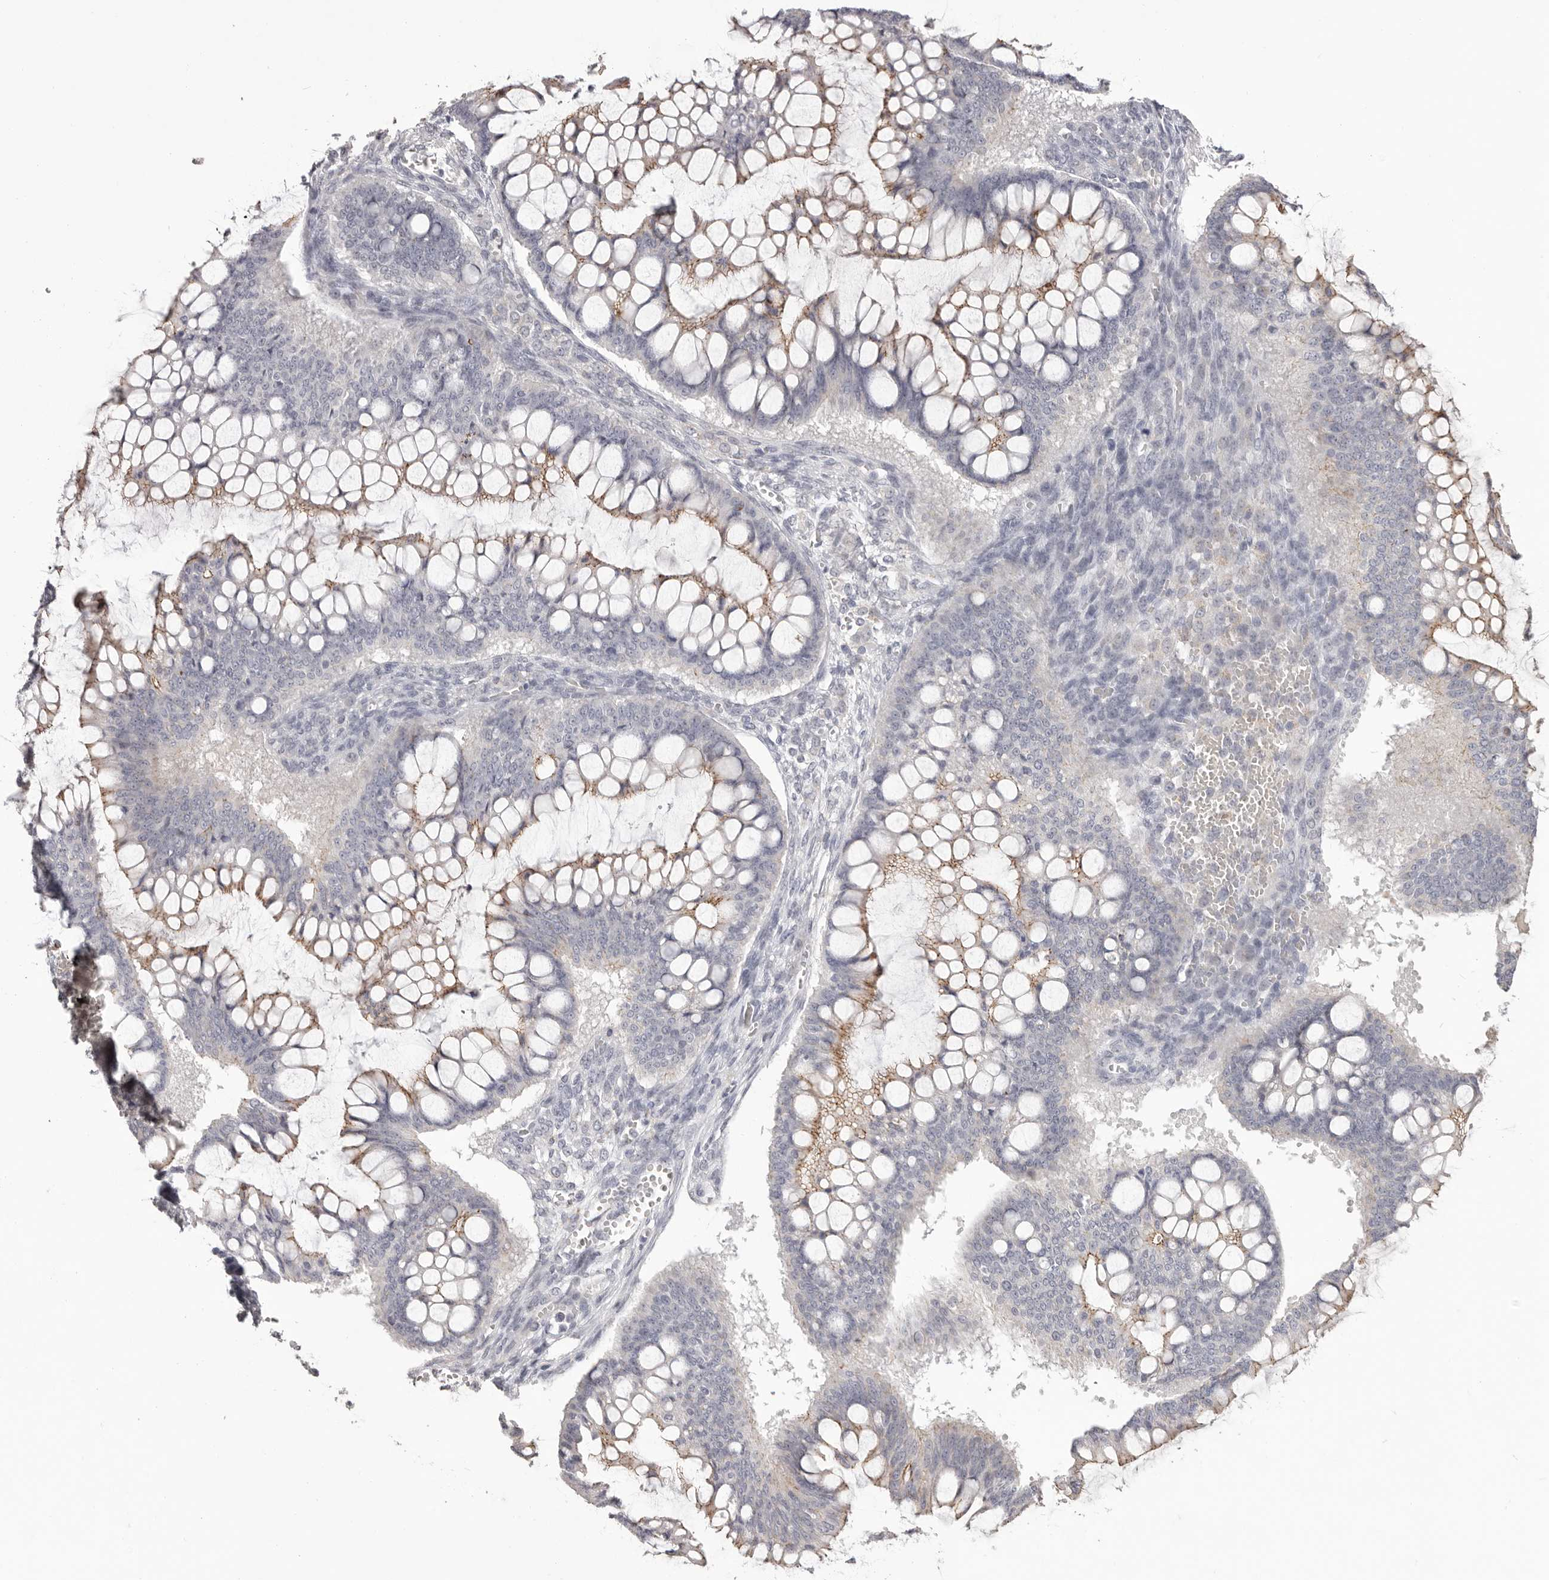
{"staining": {"intensity": "moderate", "quantity": "<25%", "location": "cytoplasmic/membranous"}, "tissue": "ovarian cancer", "cell_type": "Tumor cells", "image_type": "cancer", "snomed": [{"axis": "morphology", "description": "Cystadenocarcinoma, mucinous, NOS"}, {"axis": "topography", "description": "Ovary"}], "caption": "DAB immunohistochemical staining of ovarian cancer (mucinous cystadenocarcinoma) displays moderate cytoplasmic/membranous protein positivity in about <25% of tumor cells.", "gene": "PCDHB6", "patient": {"sex": "female", "age": 73}}